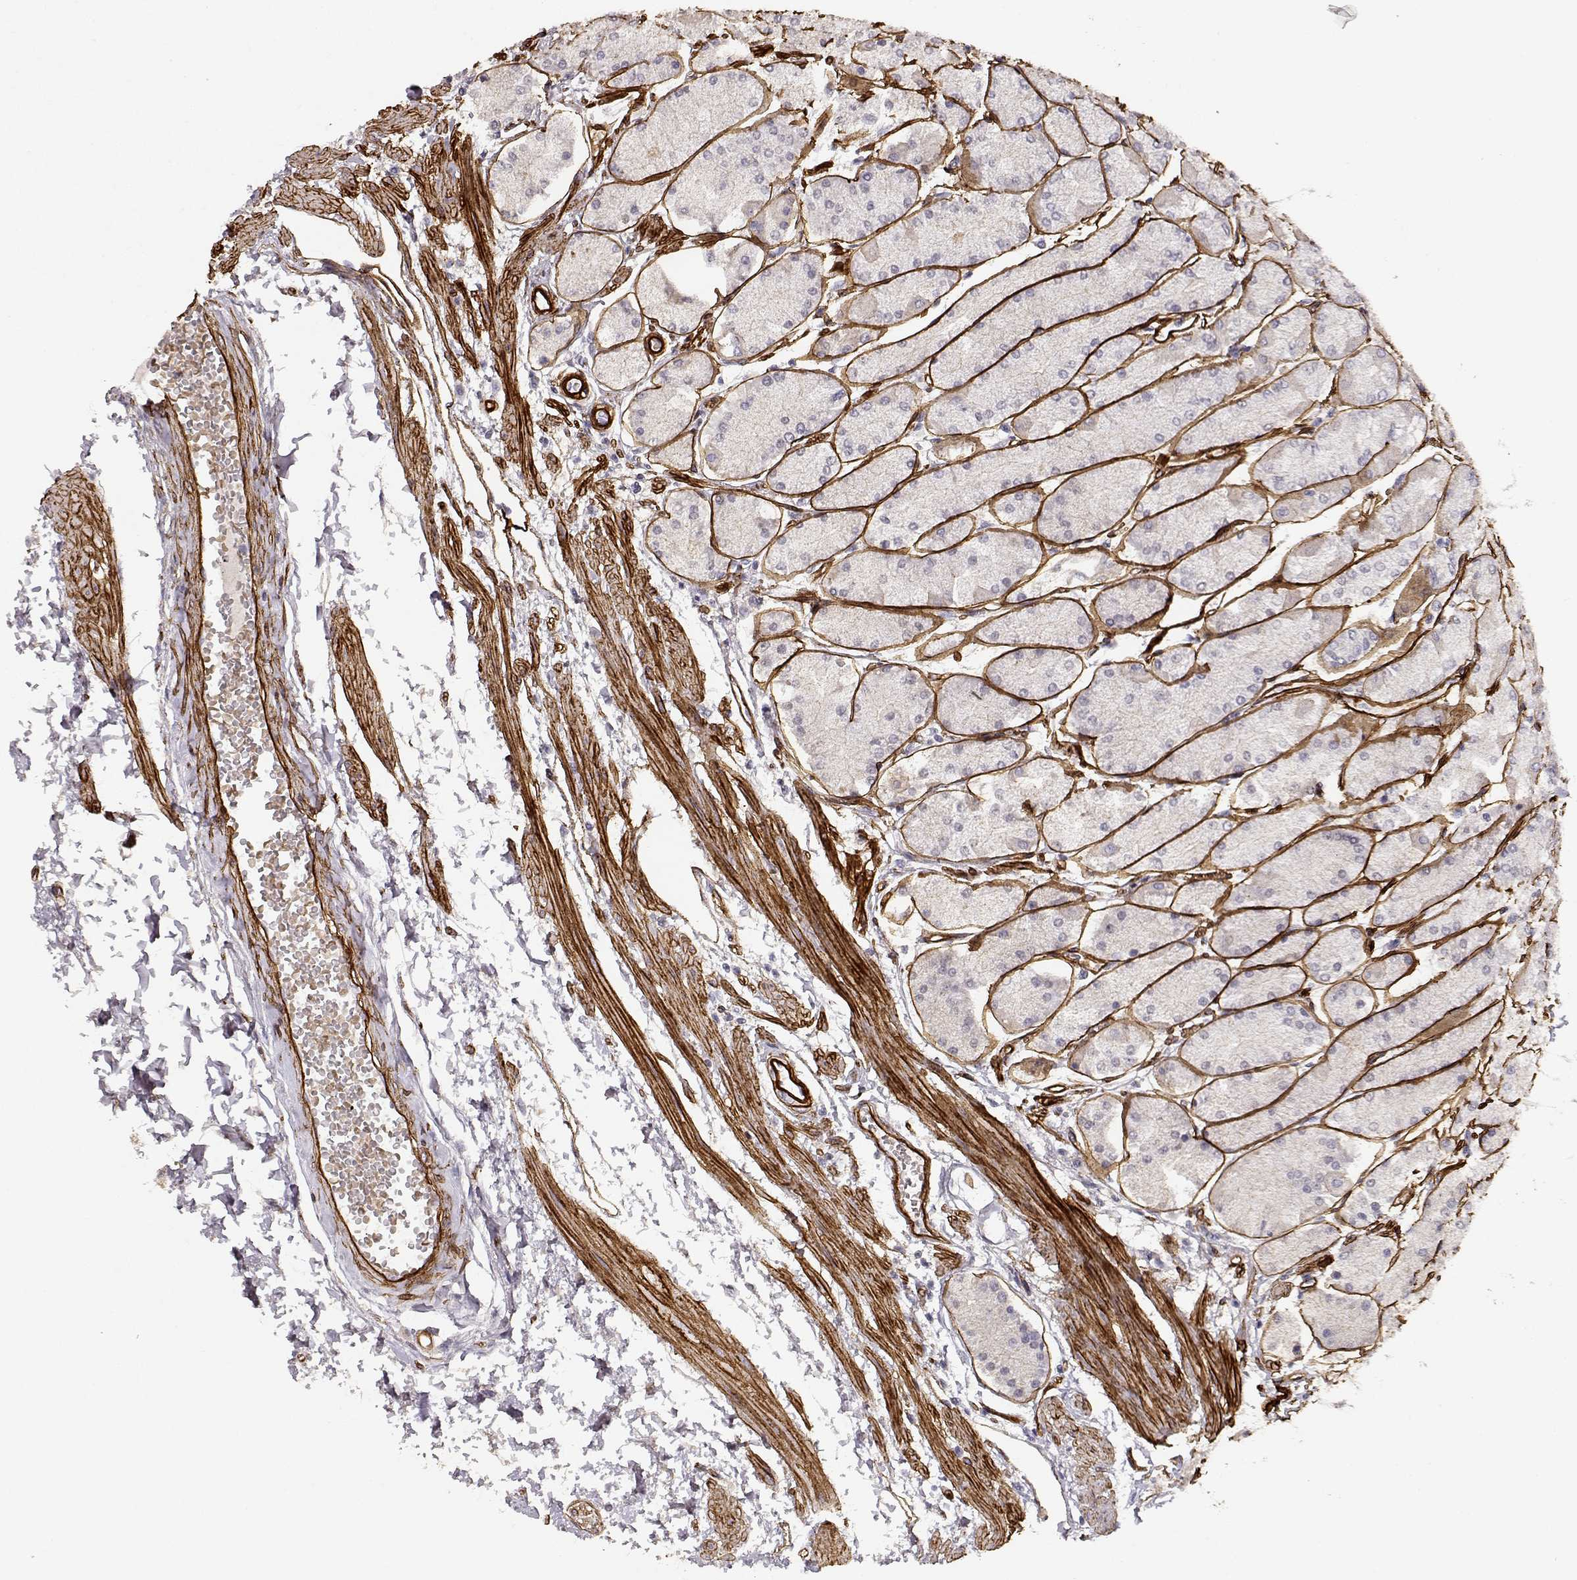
{"staining": {"intensity": "negative", "quantity": "none", "location": "none"}, "tissue": "stomach", "cell_type": "Glandular cells", "image_type": "normal", "snomed": [{"axis": "morphology", "description": "Normal tissue, NOS"}, {"axis": "topography", "description": "Stomach, upper"}], "caption": "High power microscopy photomicrograph of an IHC photomicrograph of unremarkable stomach, revealing no significant positivity in glandular cells. (DAB IHC visualized using brightfield microscopy, high magnification).", "gene": "LAMC1", "patient": {"sex": "male", "age": 60}}